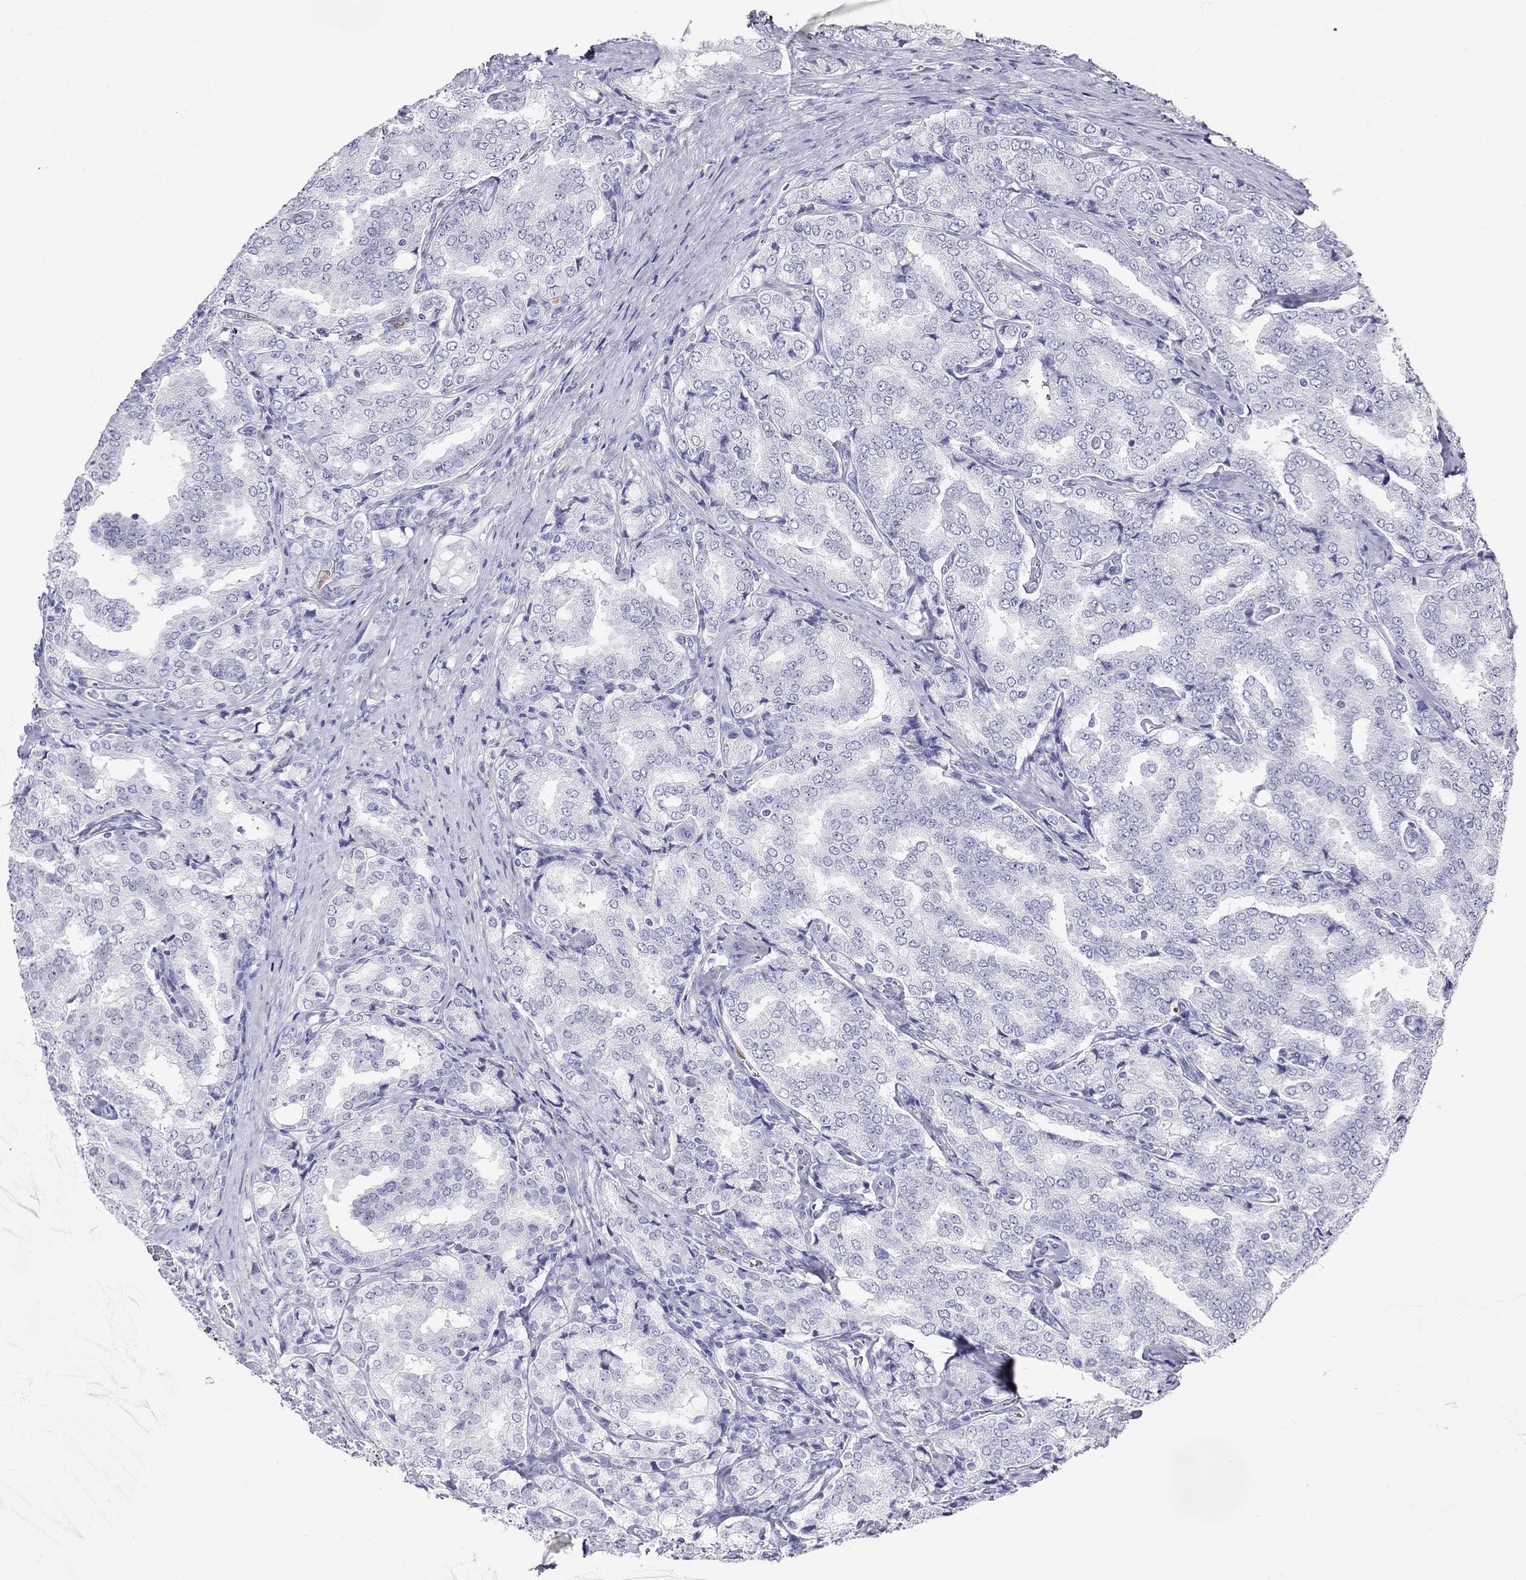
{"staining": {"intensity": "negative", "quantity": "none", "location": "none"}, "tissue": "prostate cancer", "cell_type": "Tumor cells", "image_type": "cancer", "snomed": [{"axis": "morphology", "description": "Adenocarcinoma, NOS"}, {"axis": "topography", "description": "Prostate"}], "caption": "This is an immunohistochemistry micrograph of prostate cancer. There is no expression in tumor cells.", "gene": "PPP1R36", "patient": {"sex": "male", "age": 65}}